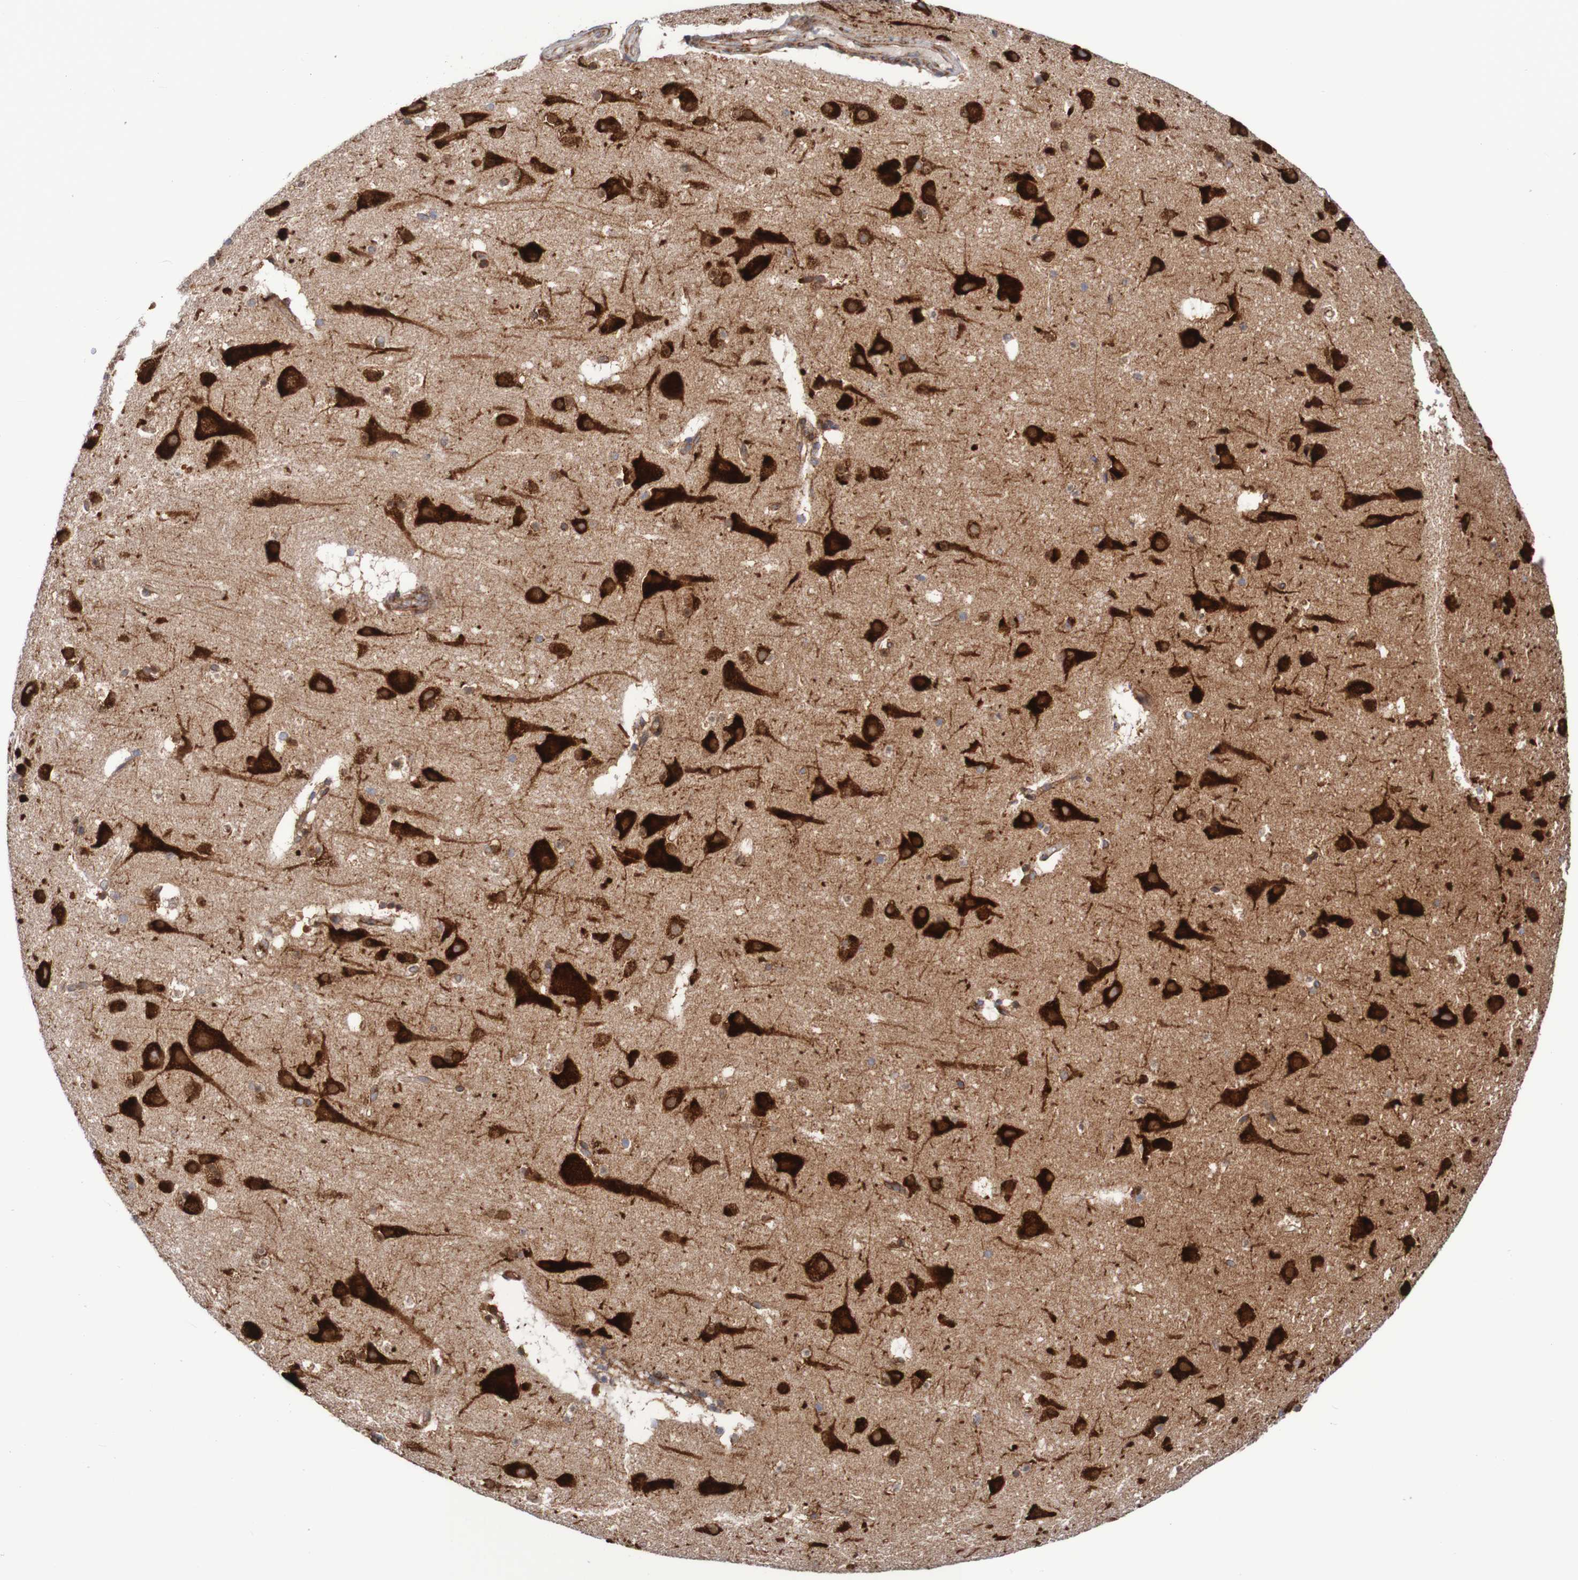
{"staining": {"intensity": "moderate", "quantity": ">75%", "location": "cytoplasmic/membranous"}, "tissue": "cerebral cortex", "cell_type": "Endothelial cells", "image_type": "normal", "snomed": [{"axis": "morphology", "description": "Normal tissue, NOS"}, {"axis": "topography", "description": "Cerebral cortex"}], "caption": "Unremarkable cerebral cortex shows moderate cytoplasmic/membranous positivity in about >75% of endothelial cells.", "gene": "FXR2", "patient": {"sex": "male", "age": 45}}